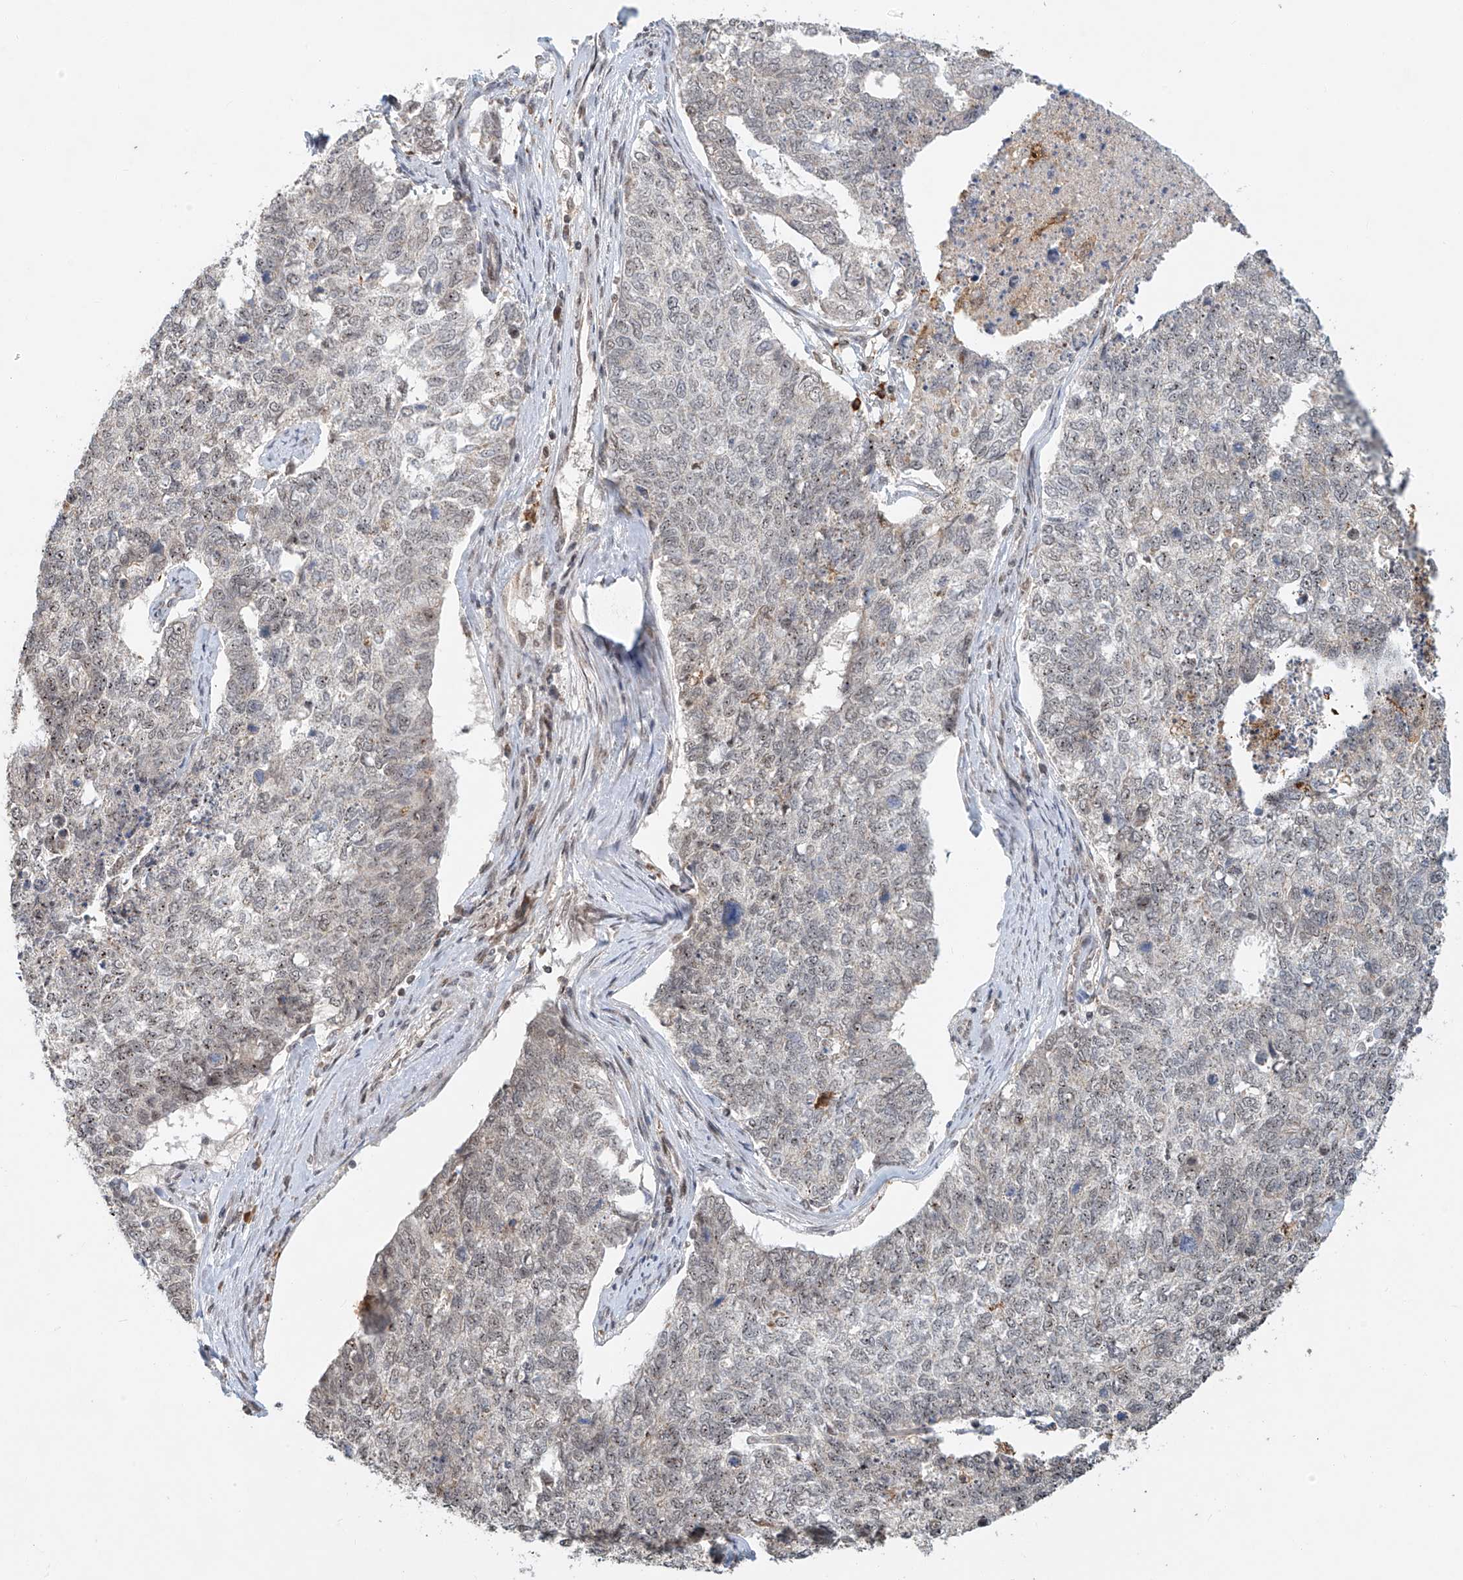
{"staining": {"intensity": "negative", "quantity": "none", "location": "none"}, "tissue": "cervical cancer", "cell_type": "Tumor cells", "image_type": "cancer", "snomed": [{"axis": "morphology", "description": "Squamous cell carcinoma, NOS"}, {"axis": "topography", "description": "Cervix"}], "caption": "Immunohistochemical staining of cervical squamous cell carcinoma reveals no significant expression in tumor cells. Brightfield microscopy of IHC stained with DAB (brown) and hematoxylin (blue), captured at high magnification.", "gene": "SYTL3", "patient": {"sex": "female", "age": 63}}